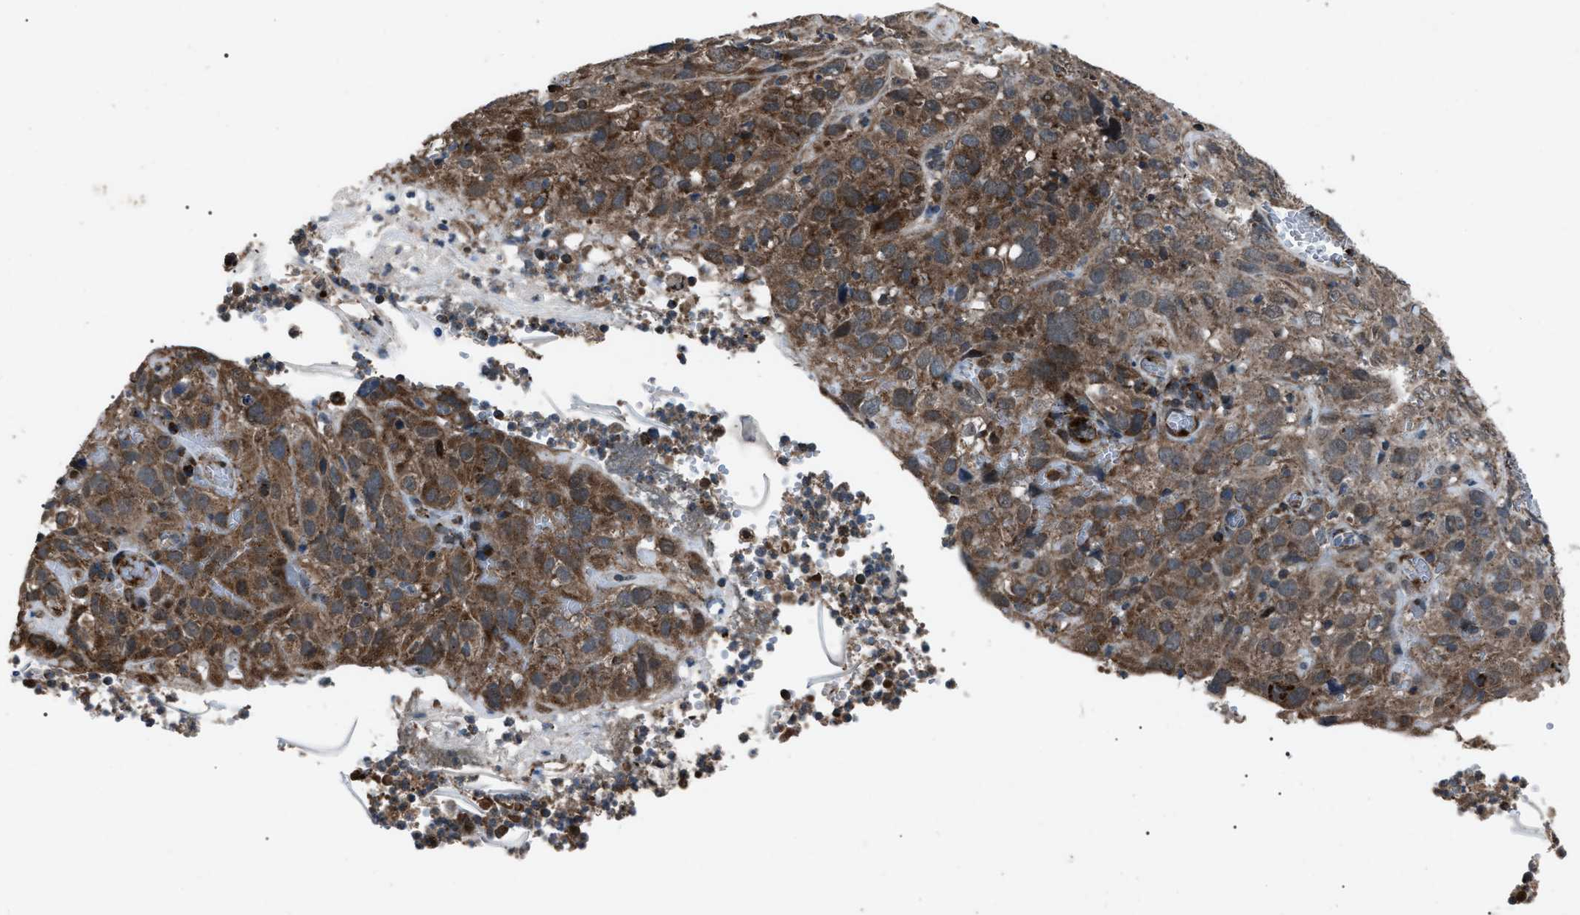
{"staining": {"intensity": "moderate", "quantity": ">75%", "location": "cytoplasmic/membranous"}, "tissue": "cervical cancer", "cell_type": "Tumor cells", "image_type": "cancer", "snomed": [{"axis": "morphology", "description": "Squamous cell carcinoma, NOS"}, {"axis": "topography", "description": "Cervix"}], "caption": "Human squamous cell carcinoma (cervical) stained with a protein marker displays moderate staining in tumor cells.", "gene": "ZFAND2A", "patient": {"sex": "female", "age": 32}}